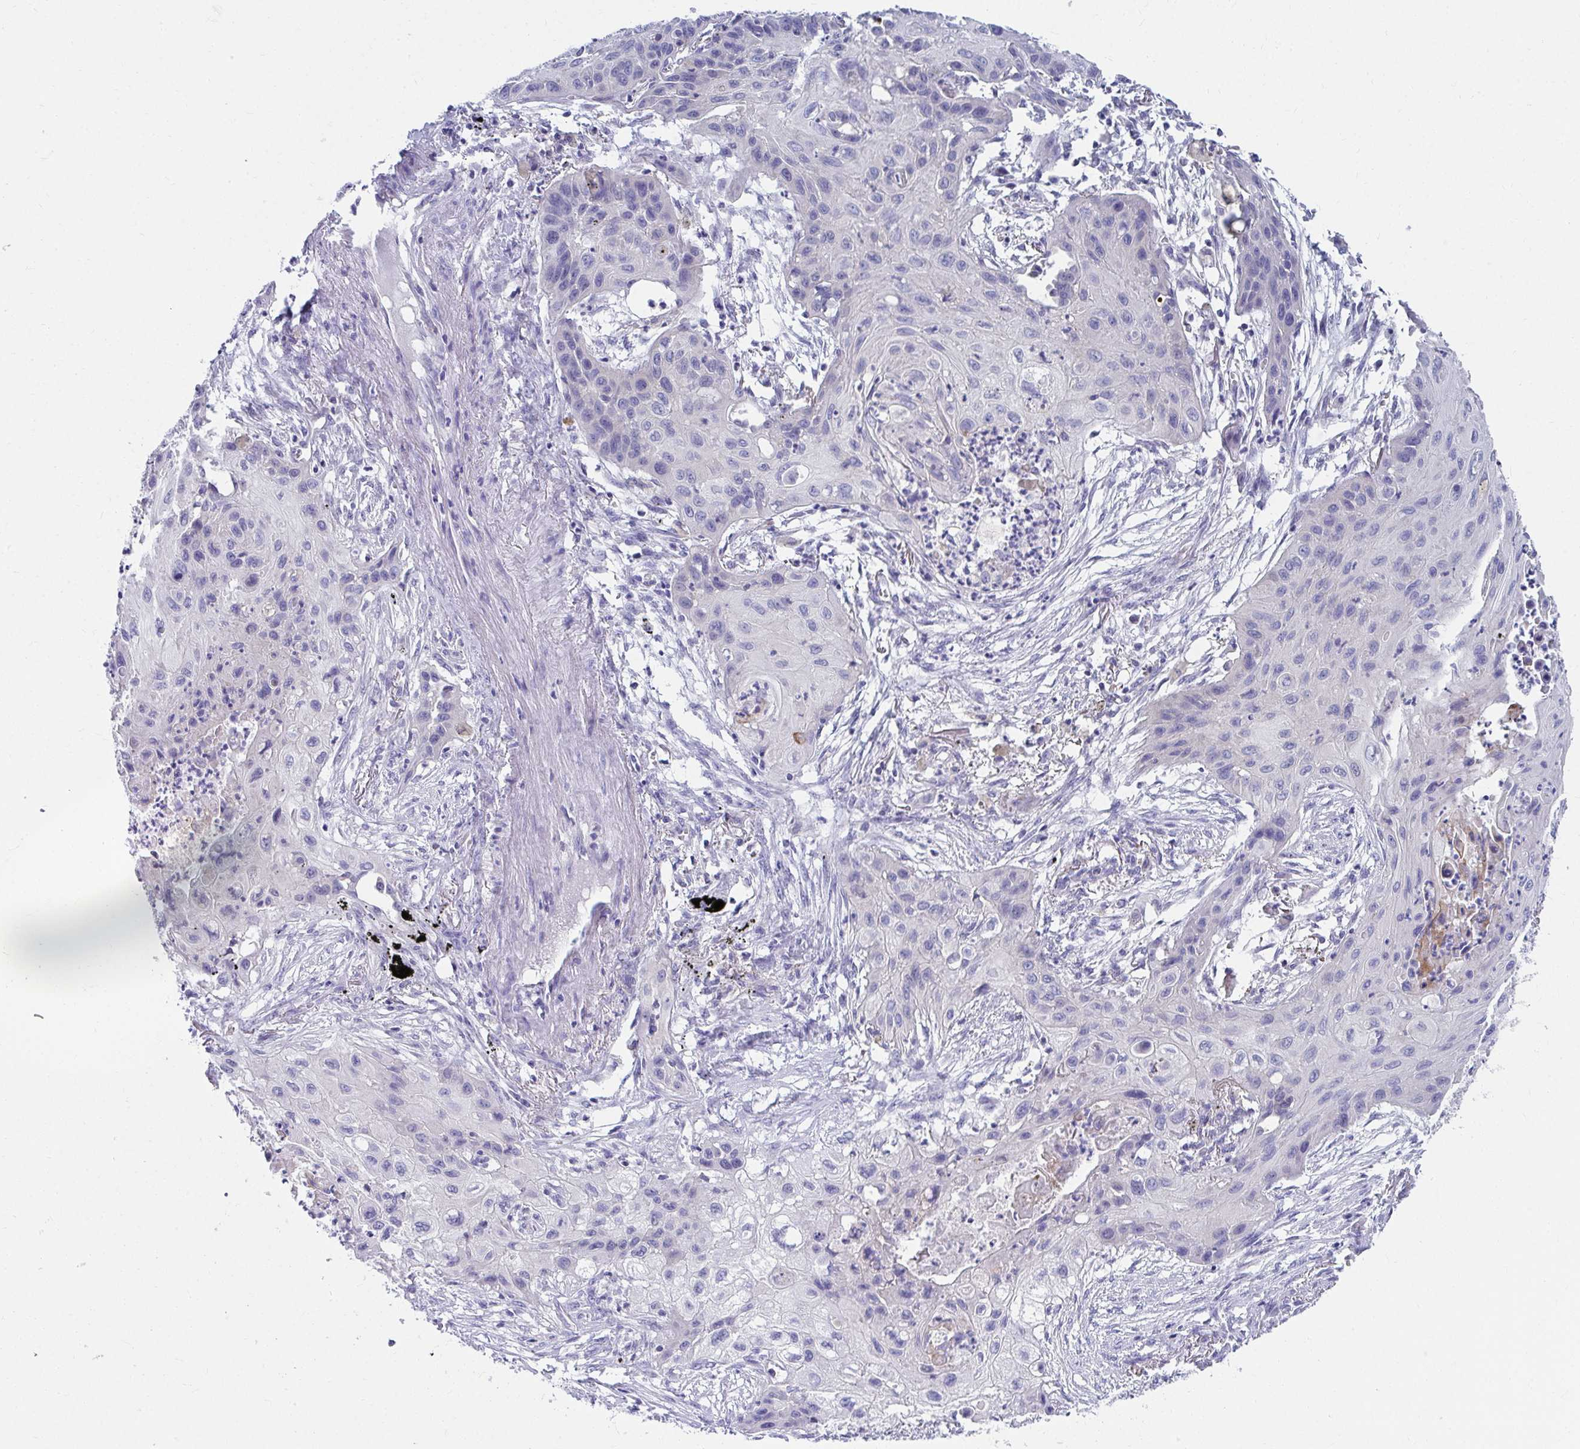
{"staining": {"intensity": "negative", "quantity": "none", "location": "none"}, "tissue": "lung cancer", "cell_type": "Tumor cells", "image_type": "cancer", "snomed": [{"axis": "morphology", "description": "Squamous cell carcinoma, NOS"}, {"axis": "topography", "description": "Lung"}], "caption": "DAB (3,3'-diaminobenzidine) immunohistochemical staining of squamous cell carcinoma (lung) displays no significant staining in tumor cells.", "gene": "C19orf81", "patient": {"sex": "male", "age": 71}}